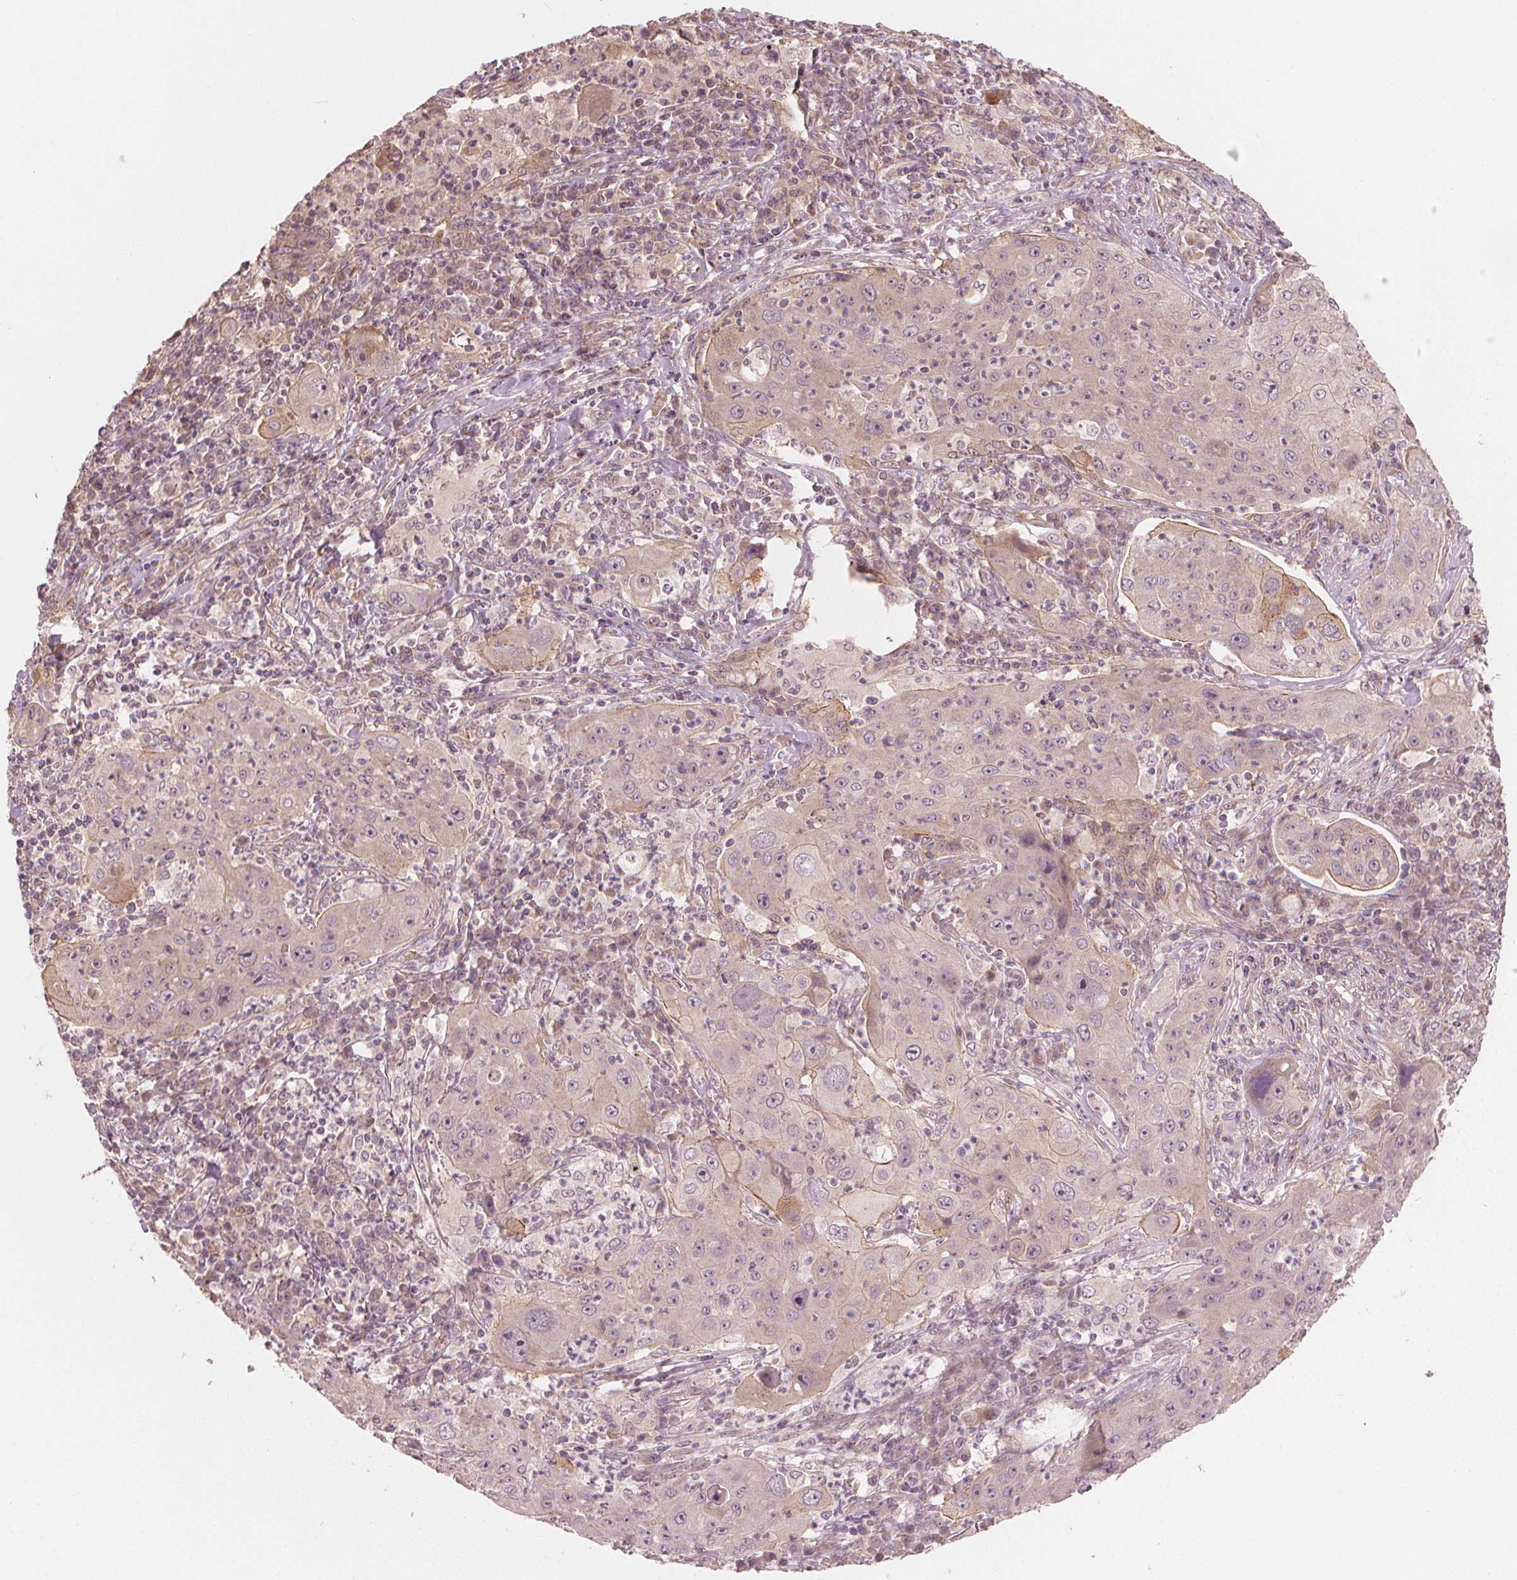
{"staining": {"intensity": "moderate", "quantity": "<25%", "location": "cytoplasmic/membranous"}, "tissue": "lung cancer", "cell_type": "Tumor cells", "image_type": "cancer", "snomed": [{"axis": "morphology", "description": "Squamous cell carcinoma, NOS"}, {"axis": "topography", "description": "Lung"}], "caption": "Moderate cytoplasmic/membranous staining is appreciated in about <25% of tumor cells in squamous cell carcinoma (lung).", "gene": "CLBA1", "patient": {"sex": "female", "age": 59}}